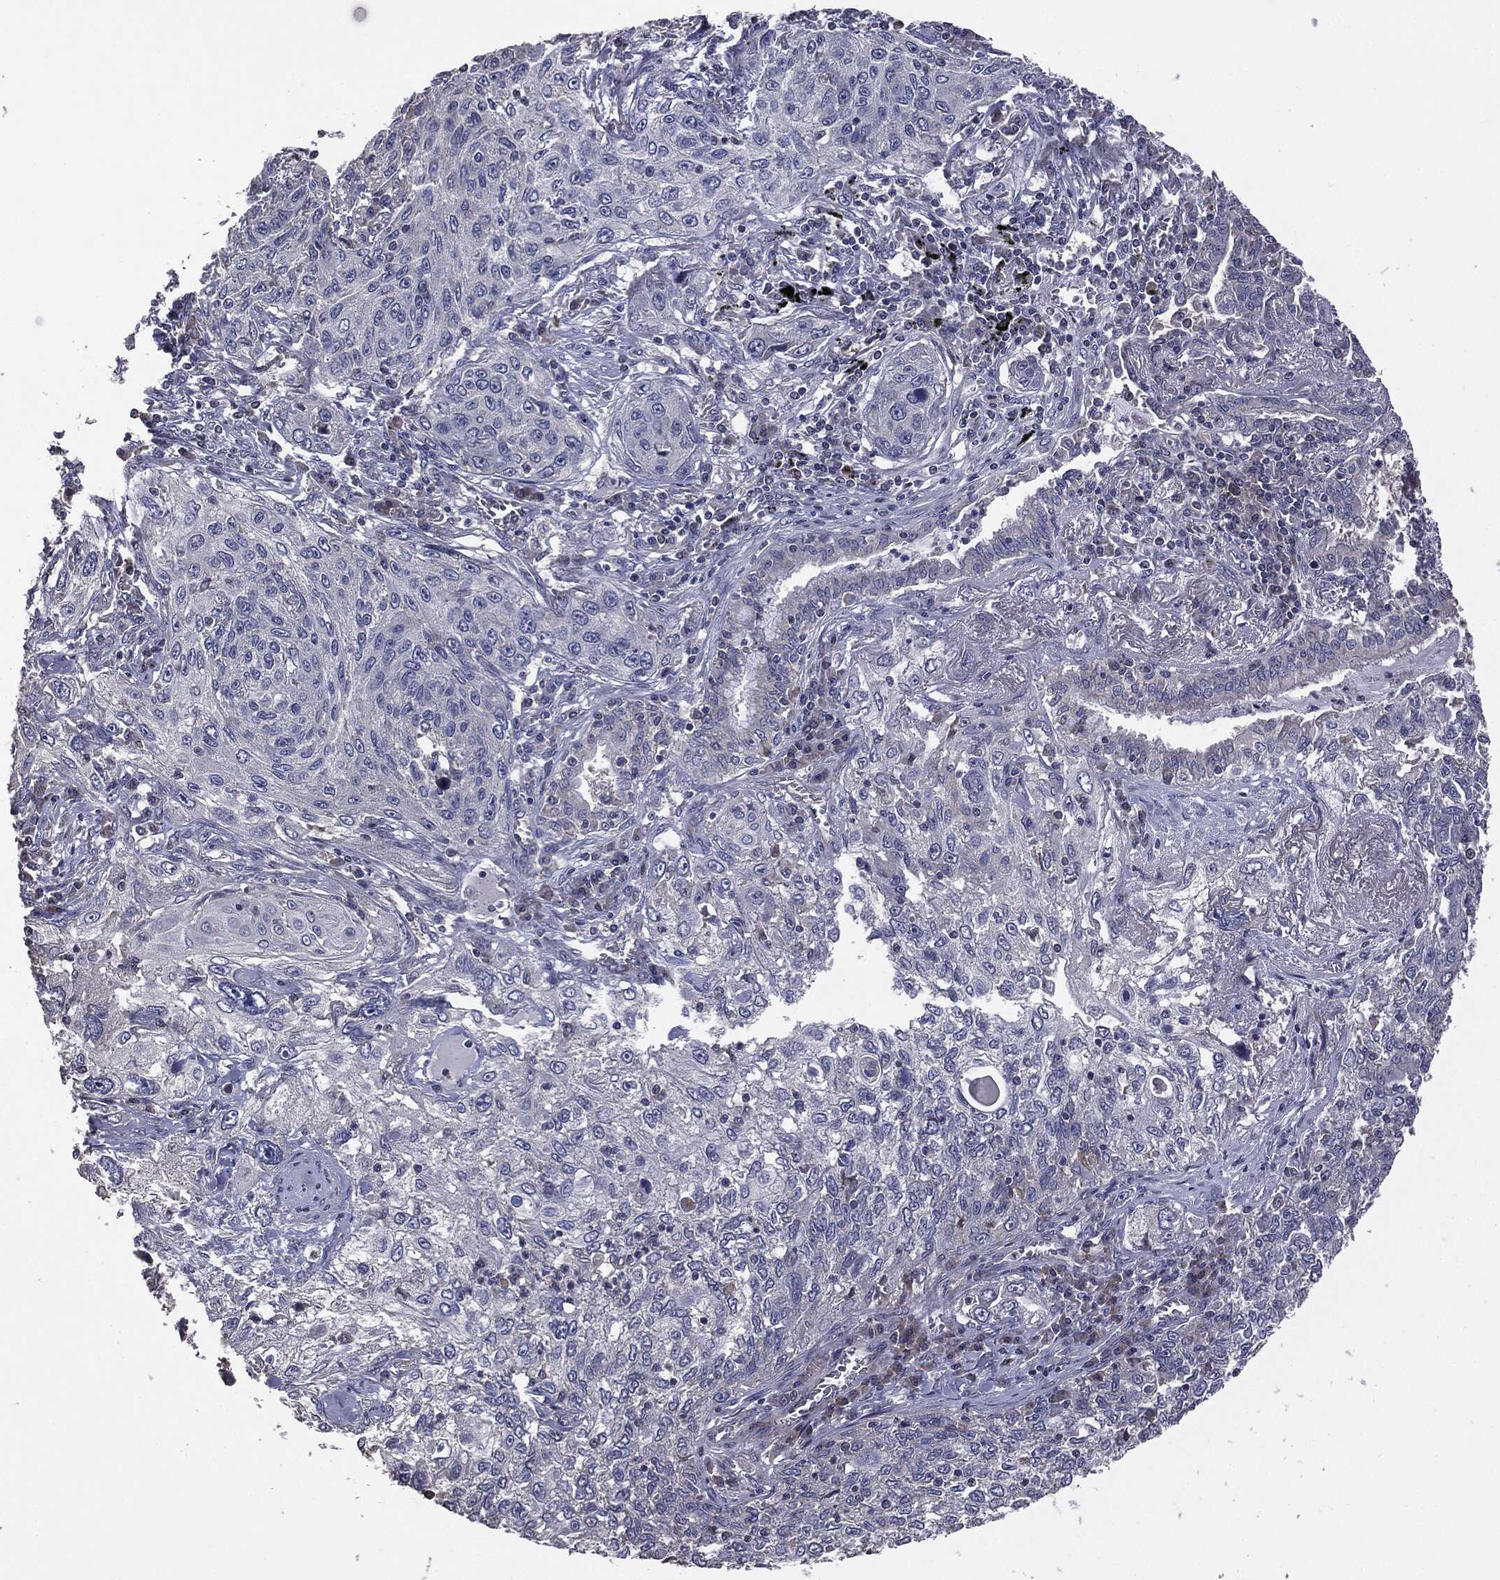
{"staining": {"intensity": "negative", "quantity": "none", "location": "none"}, "tissue": "lung cancer", "cell_type": "Tumor cells", "image_type": "cancer", "snomed": [{"axis": "morphology", "description": "Squamous cell carcinoma, NOS"}, {"axis": "topography", "description": "Lung"}], "caption": "This histopathology image is of lung squamous cell carcinoma stained with immunohistochemistry to label a protein in brown with the nuclei are counter-stained blue. There is no expression in tumor cells.", "gene": "MTOR", "patient": {"sex": "female", "age": 69}}